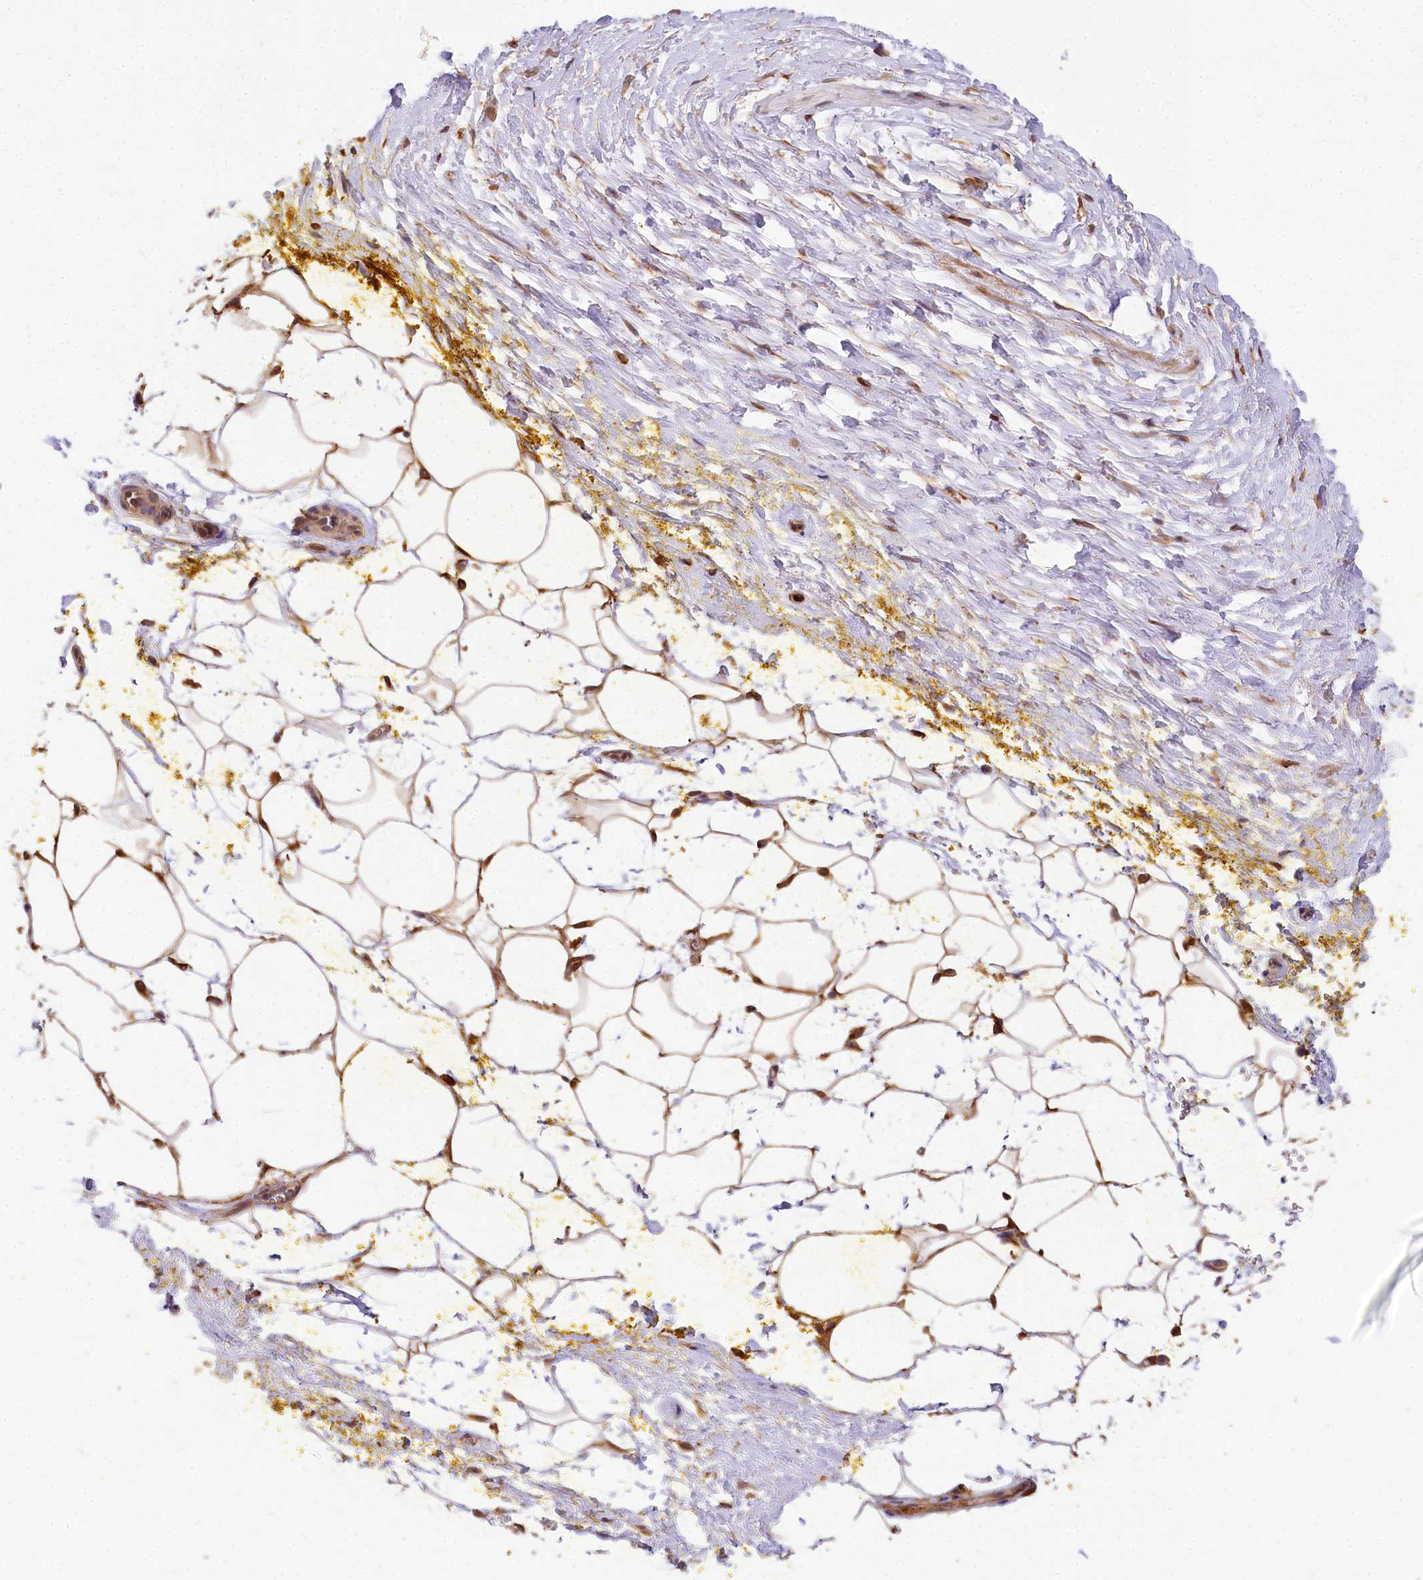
{"staining": {"intensity": "moderate", "quantity": ">75%", "location": "cytoplasmic/membranous"}, "tissue": "adipose tissue", "cell_type": "Adipocytes", "image_type": "normal", "snomed": [{"axis": "morphology", "description": "Normal tissue, NOS"}, {"axis": "morphology", "description": "Adenocarcinoma, Low grade"}, {"axis": "topography", "description": "Prostate"}, {"axis": "topography", "description": "Peripheral nerve tissue"}], "caption": "IHC of unremarkable human adipose tissue shows medium levels of moderate cytoplasmic/membranous expression in approximately >75% of adipocytes.", "gene": "PPIP5K2", "patient": {"sex": "male", "age": 63}}